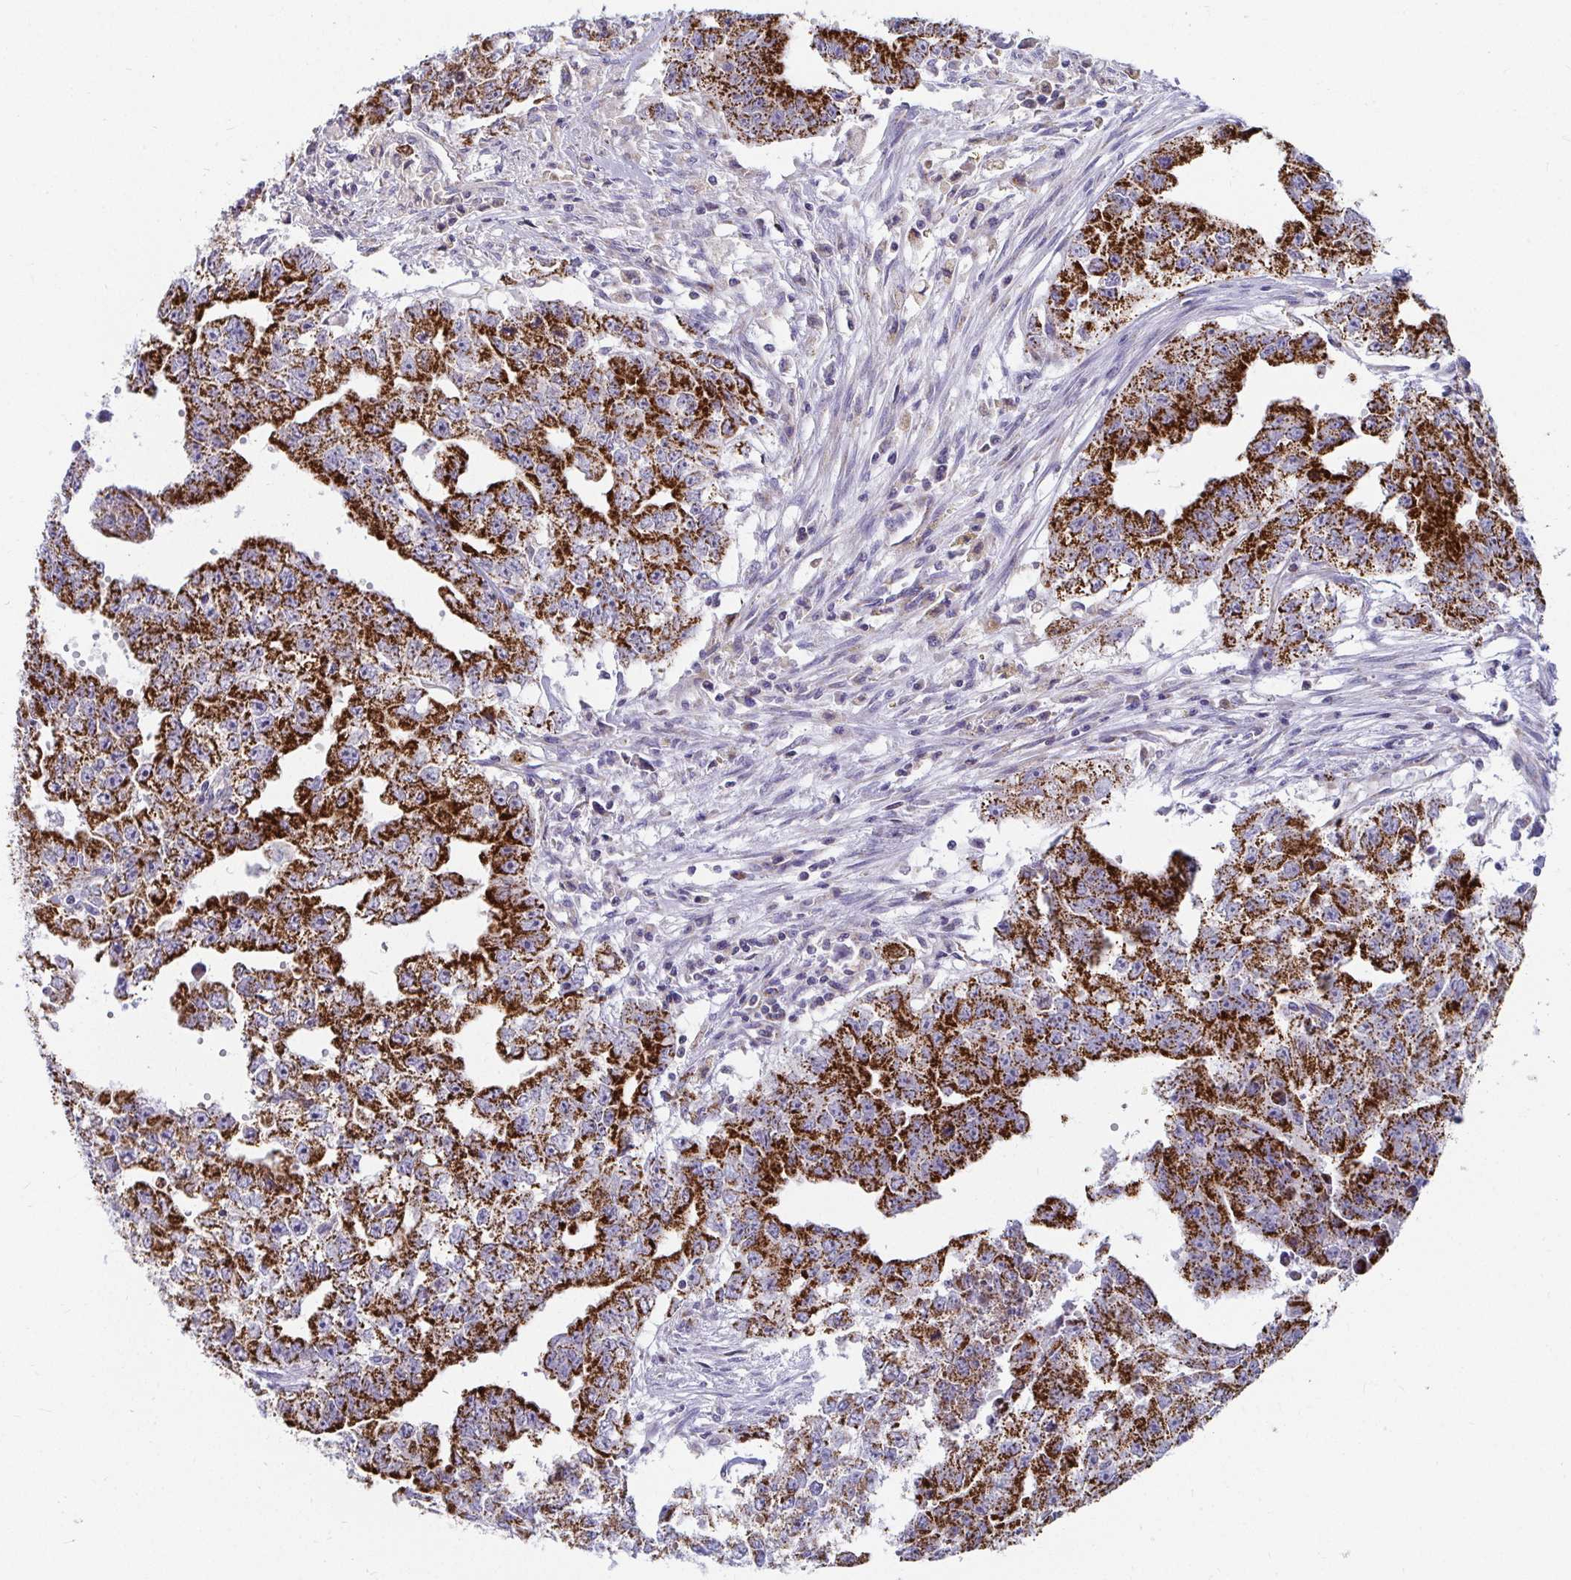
{"staining": {"intensity": "strong", "quantity": ">75%", "location": "cytoplasmic/membranous"}, "tissue": "testis cancer", "cell_type": "Tumor cells", "image_type": "cancer", "snomed": [{"axis": "morphology", "description": "Carcinoma, Embryonal, NOS"}, {"axis": "morphology", "description": "Teratoma, malignant, NOS"}, {"axis": "topography", "description": "Testis"}], "caption": "Testis malignant teratoma tissue displays strong cytoplasmic/membranous staining in approximately >75% of tumor cells", "gene": "EXOC5", "patient": {"sex": "male", "age": 24}}